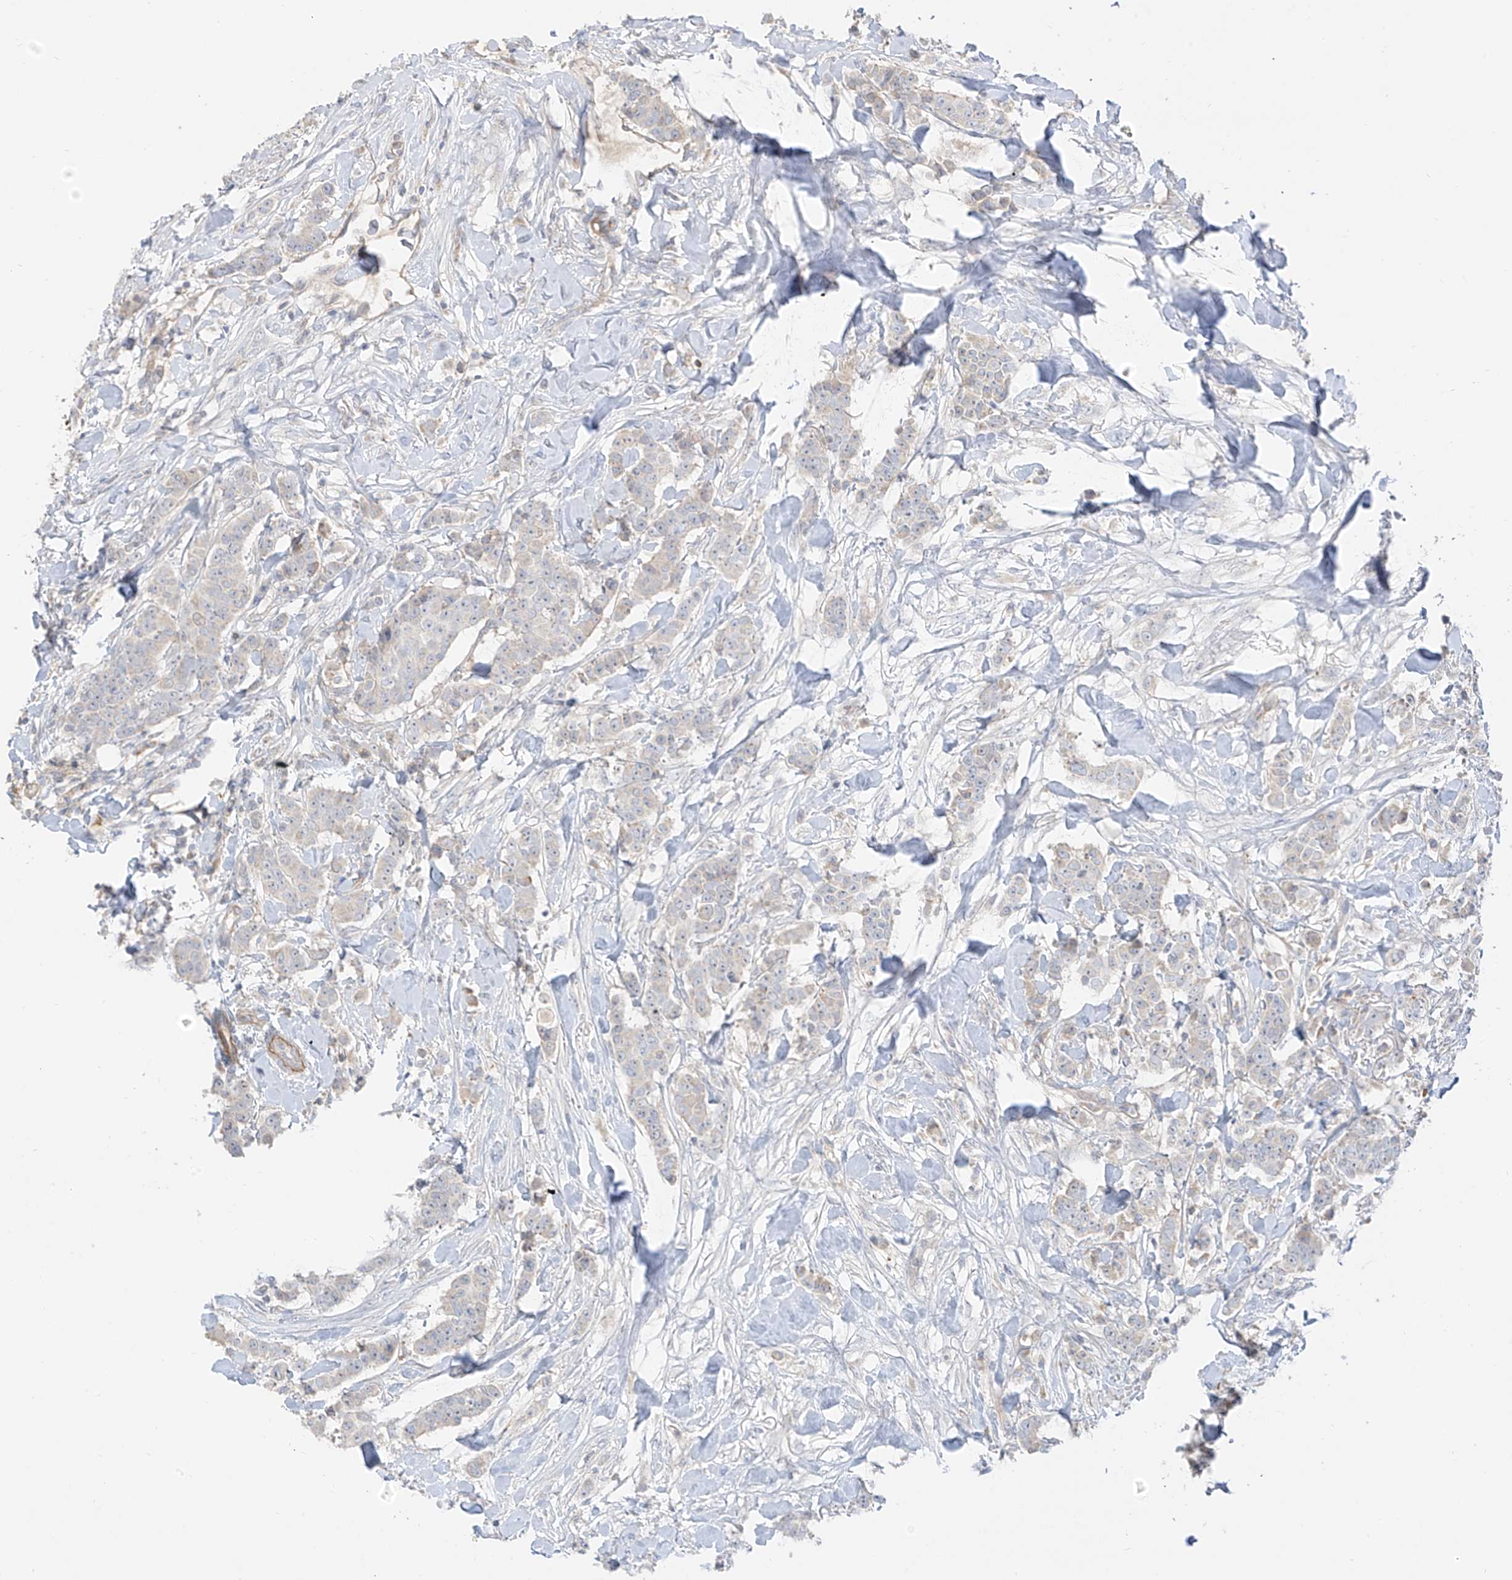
{"staining": {"intensity": "negative", "quantity": "none", "location": "none"}, "tissue": "breast cancer", "cell_type": "Tumor cells", "image_type": "cancer", "snomed": [{"axis": "morphology", "description": "Duct carcinoma"}, {"axis": "topography", "description": "Breast"}], "caption": "Immunohistochemistry photomicrograph of breast infiltrating ductal carcinoma stained for a protein (brown), which demonstrates no staining in tumor cells.", "gene": "C2orf42", "patient": {"sex": "female", "age": 40}}